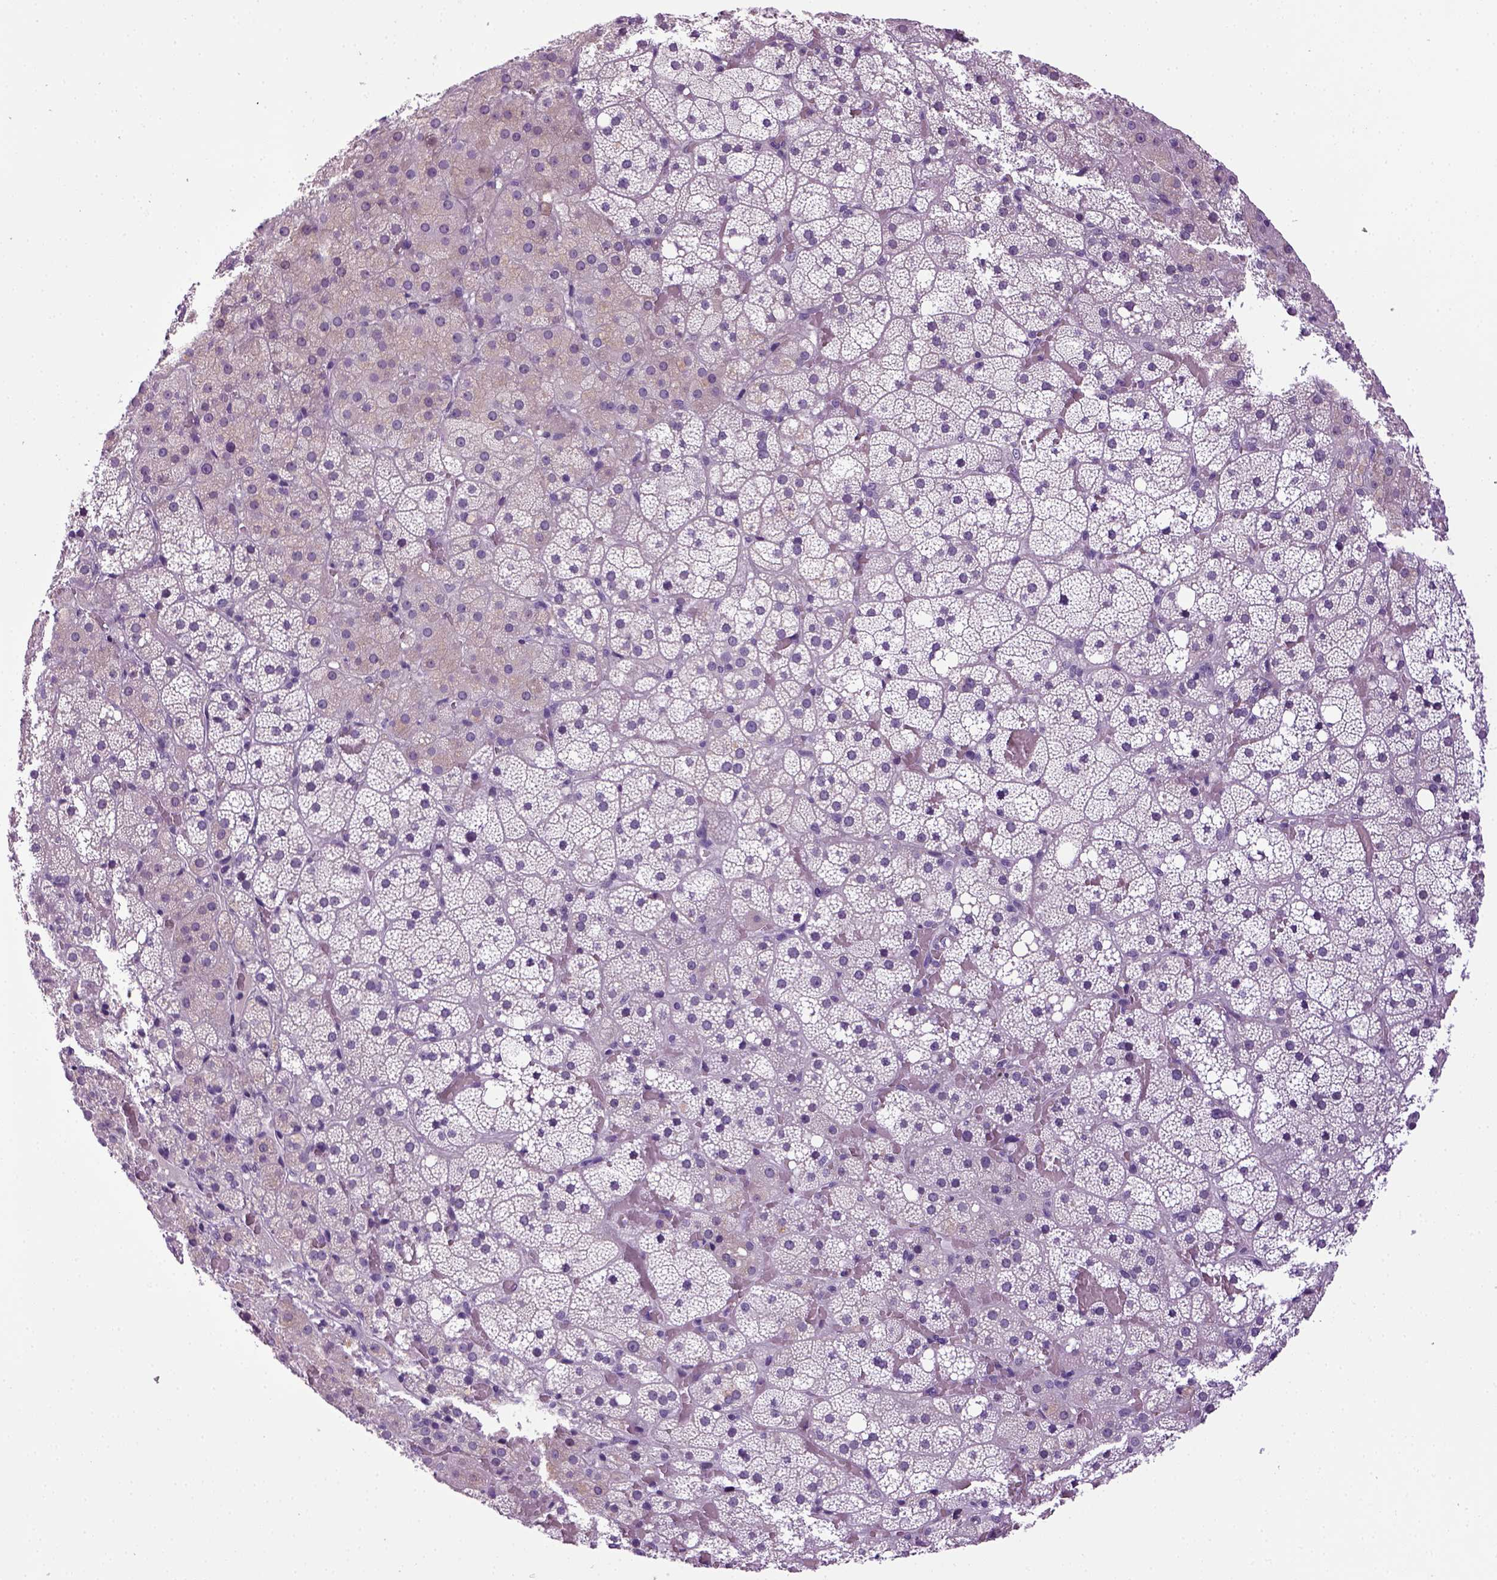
{"staining": {"intensity": "negative", "quantity": "none", "location": "none"}, "tissue": "adrenal gland", "cell_type": "Glandular cells", "image_type": "normal", "snomed": [{"axis": "morphology", "description": "Normal tissue, NOS"}, {"axis": "topography", "description": "Adrenal gland"}], "caption": "This micrograph is of unremarkable adrenal gland stained with immunohistochemistry to label a protein in brown with the nuclei are counter-stained blue. There is no positivity in glandular cells. The staining is performed using DAB brown chromogen with nuclei counter-stained in using hematoxylin.", "gene": "HMCN2", "patient": {"sex": "male", "age": 53}}